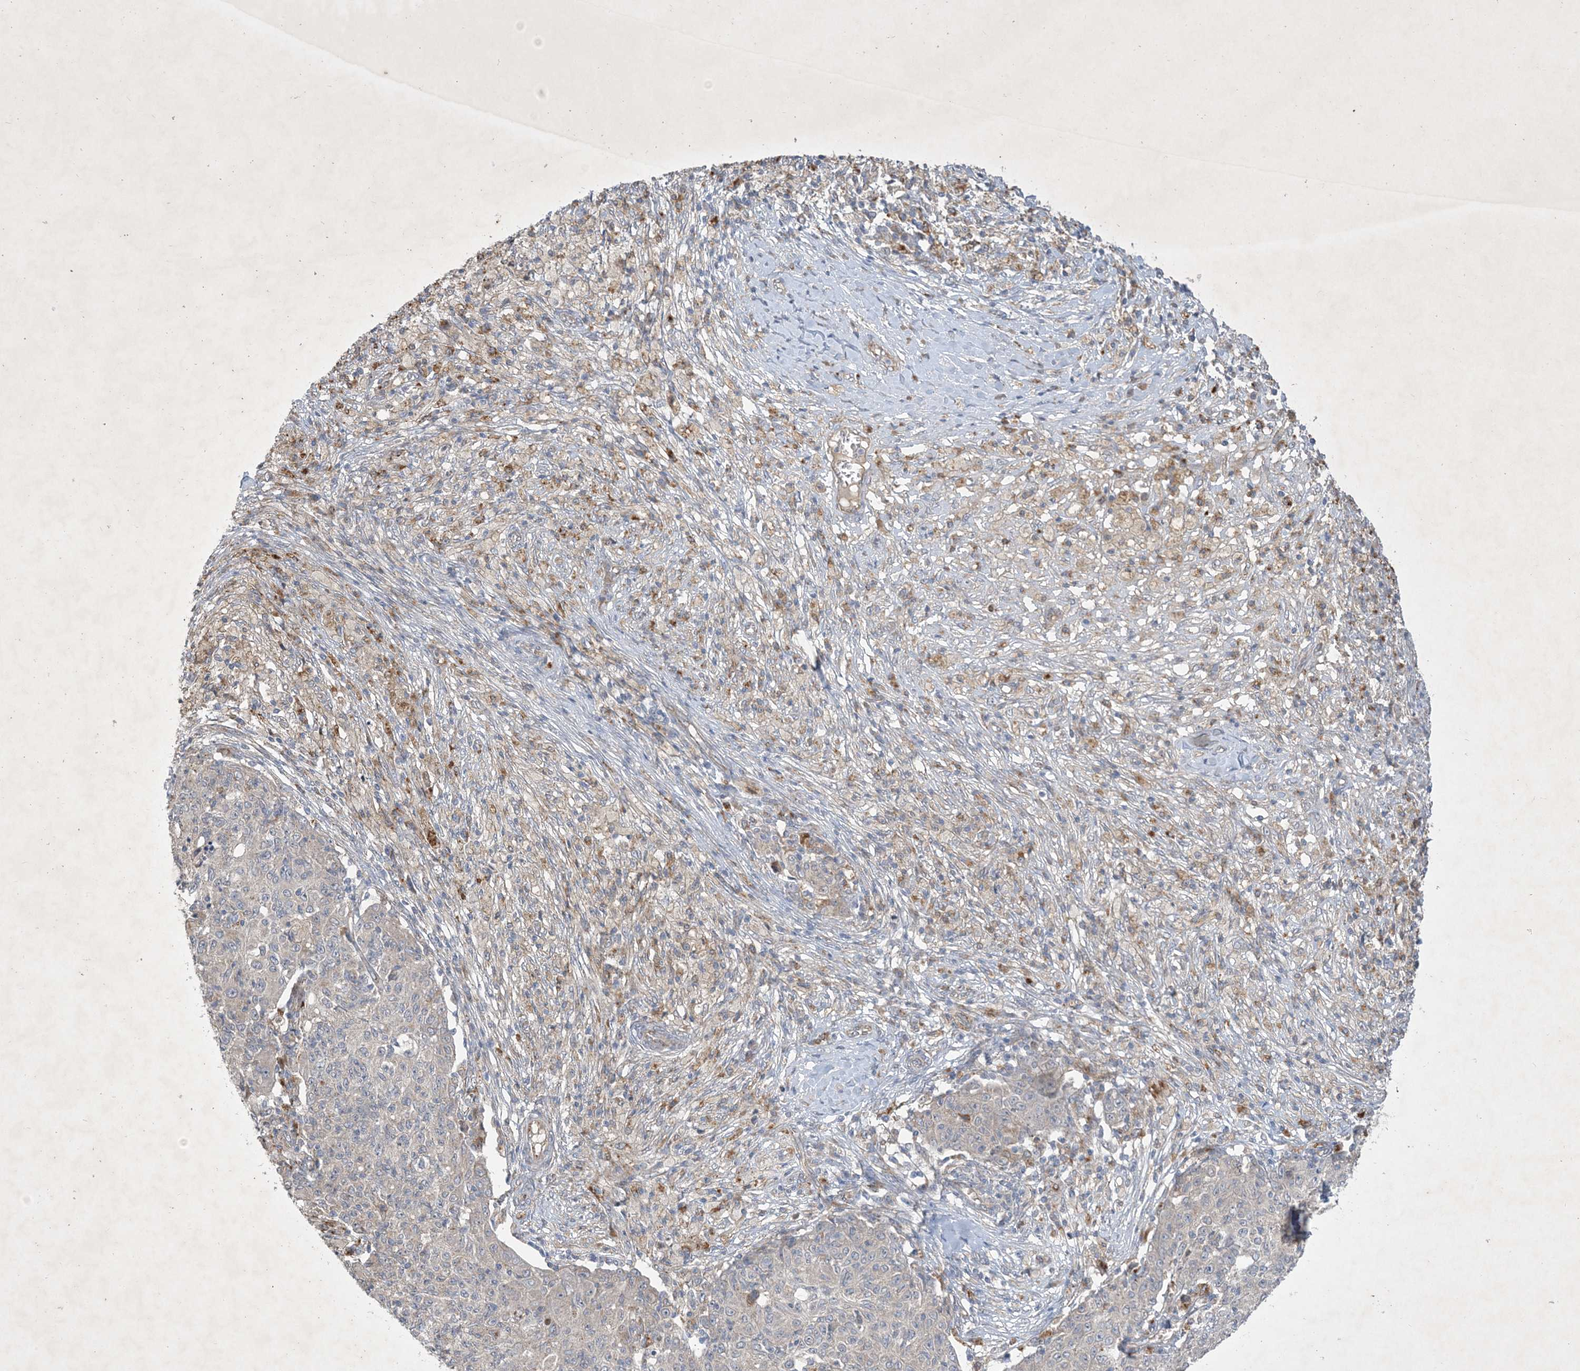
{"staining": {"intensity": "negative", "quantity": "none", "location": "none"}, "tissue": "ovarian cancer", "cell_type": "Tumor cells", "image_type": "cancer", "snomed": [{"axis": "morphology", "description": "Carcinoma, endometroid"}, {"axis": "topography", "description": "Ovary"}], "caption": "The histopathology image reveals no staining of tumor cells in endometroid carcinoma (ovarian).", "gene": "MRPS18A", "patient": {"sex": "female", "age": 42}}